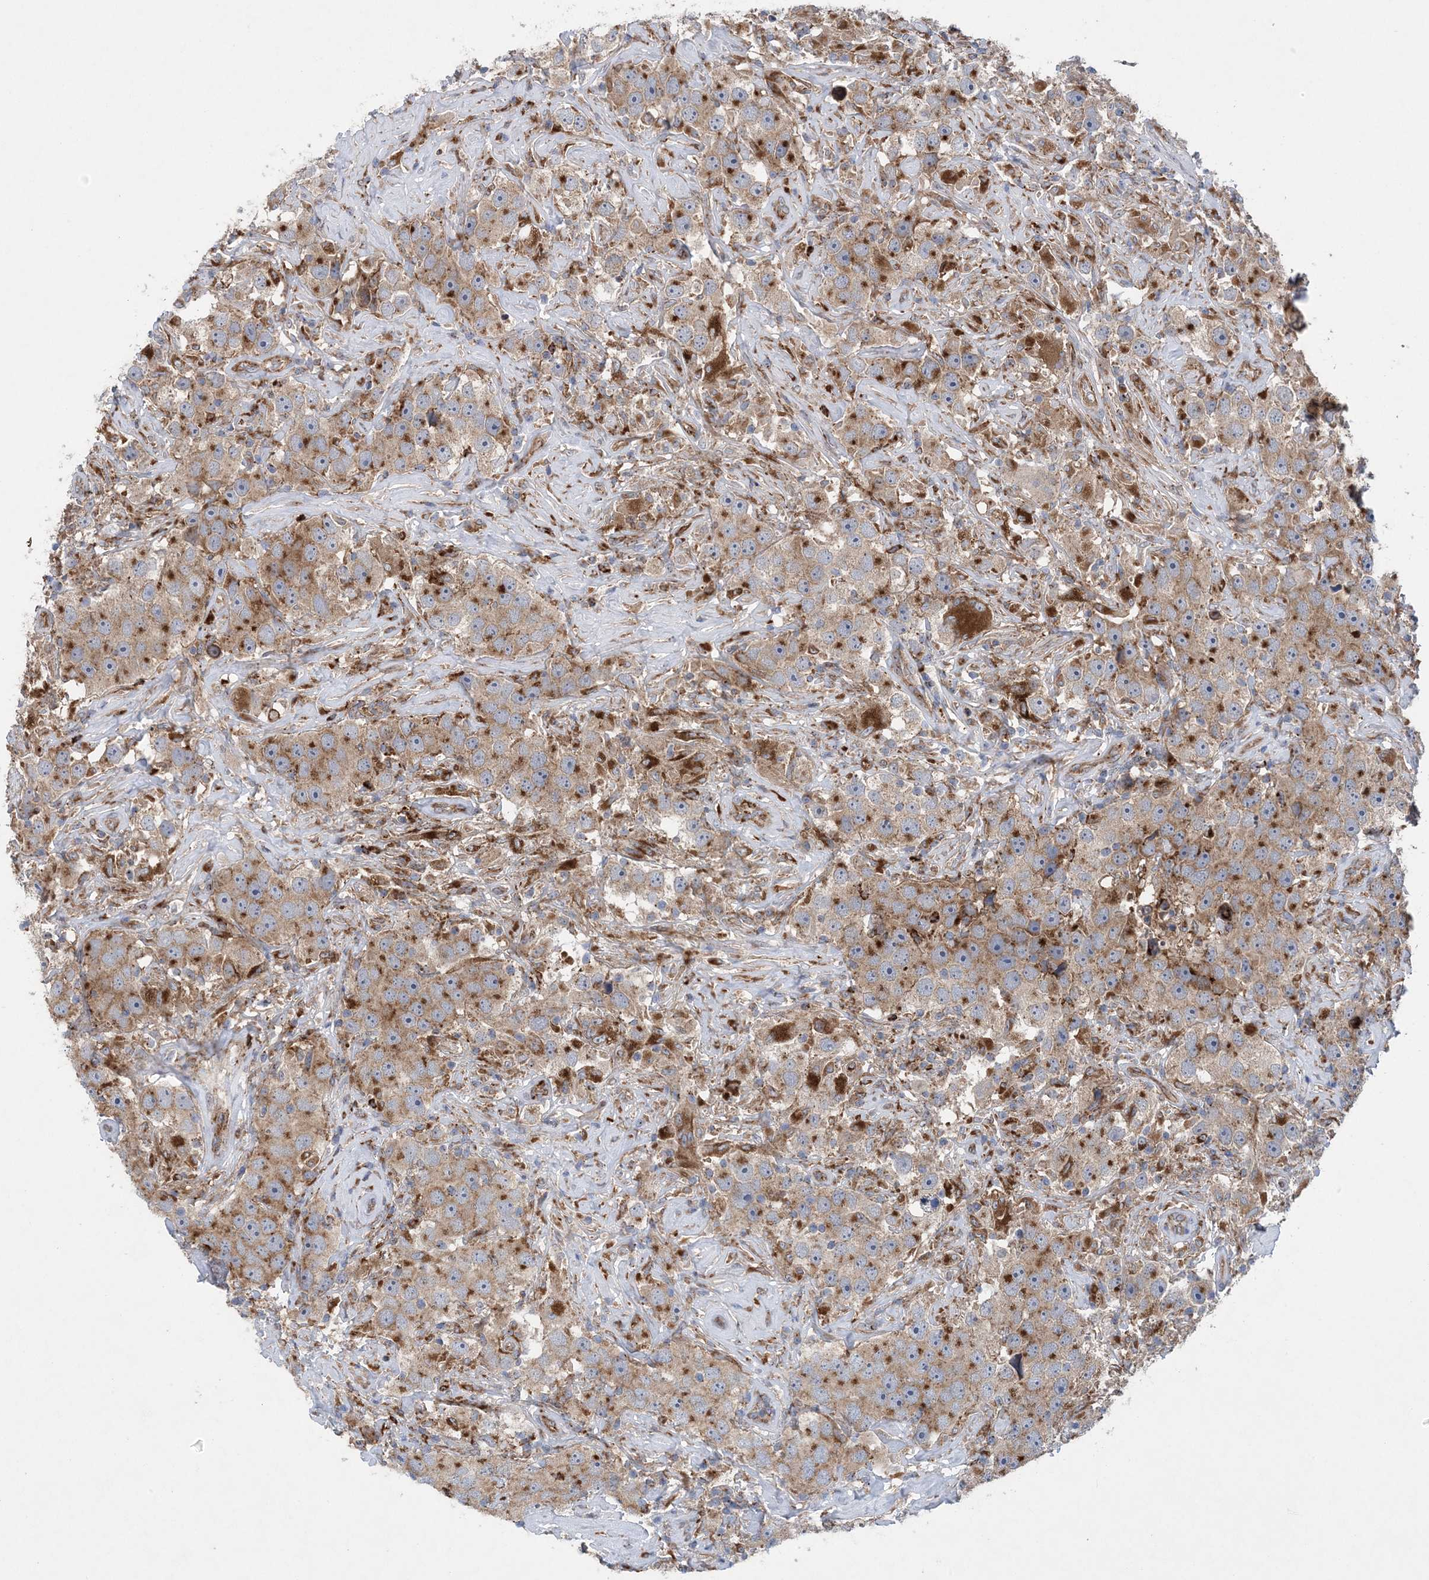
{"staining": {"intensity": "weak", "quantity": ">75%", "location": "cytoplasmic/membranous"}, "tissue": "testis cancer", "cell_type": "Tumor cells", "image_type": "cancer", "snomed": [{"axis": "morphology", "description": "Seminoma, NOS"}, {"axis": "topography", "description": "Testis"}], "caption": "Protein expression analysis of human testis cancer (seminoma) reveals weak cytoplasmic/membranous expression in approximately >75% of tumor cells. The protein is shown in brown color, while the nuclei are stained blue.", "gene": "PTTG1IP", "patient": {"sex": "male", "age": 49}}